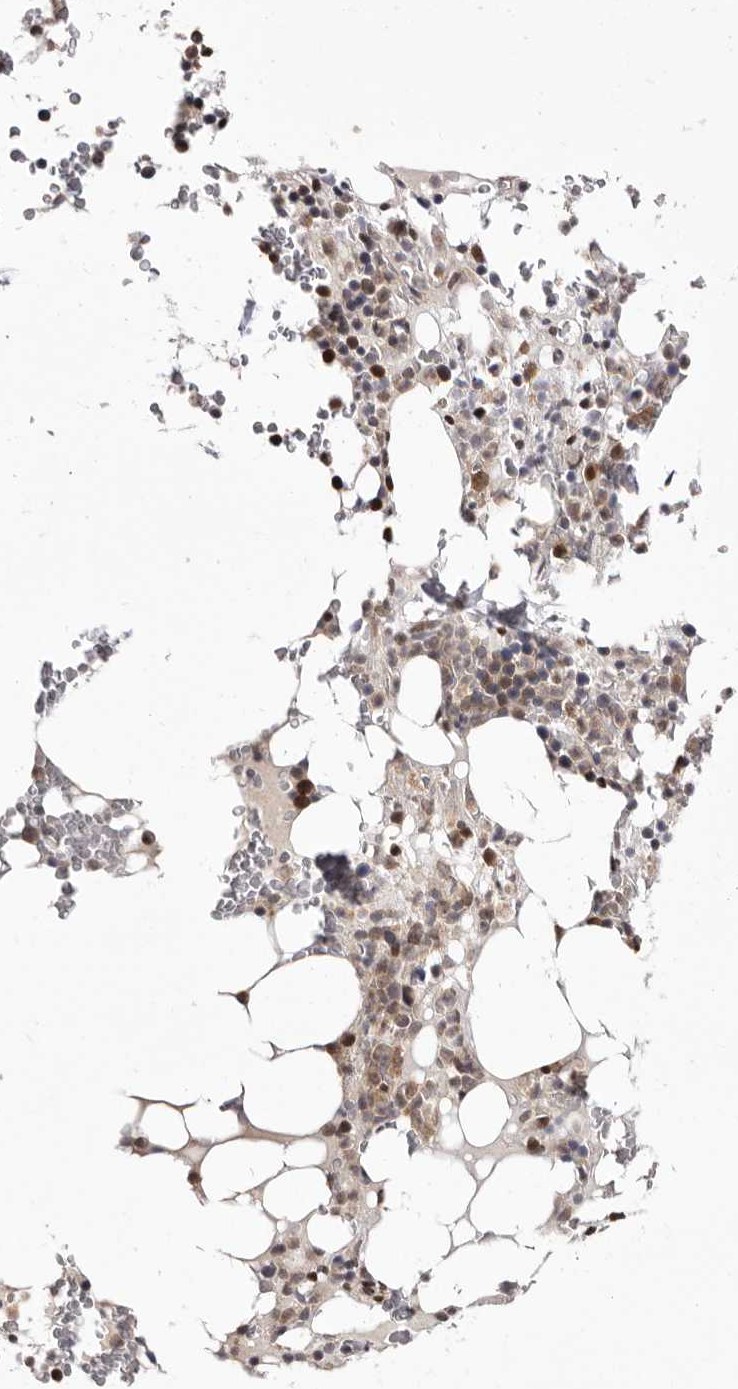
{"staining": {"intensity": "moderate", "quantity": ">75%", "location": "cytoplasmic/membranous,nuclear"}, "tissue": "bone marrow", "cell_type": "Hematopoietic cells", "image_type": "normal", "snomed": [{"axis": "morphology", "description": "Normal tissue, NOS"}, {"axis": "topography", "description": "Bone marrow"}], "caption": "Benign bone marrow was stained to show a protein in brown. There is medium levels of moderate cytoplasmic/membranous,nuclear expression in about >75% of hematopoietic cells. The staining was performed using DAB, with brown indicating positive protein expression. Nuclei are stained blue with hematoxylin.", "gene": "GLRX3", "patient": {"sex": "male", "age": 58}}